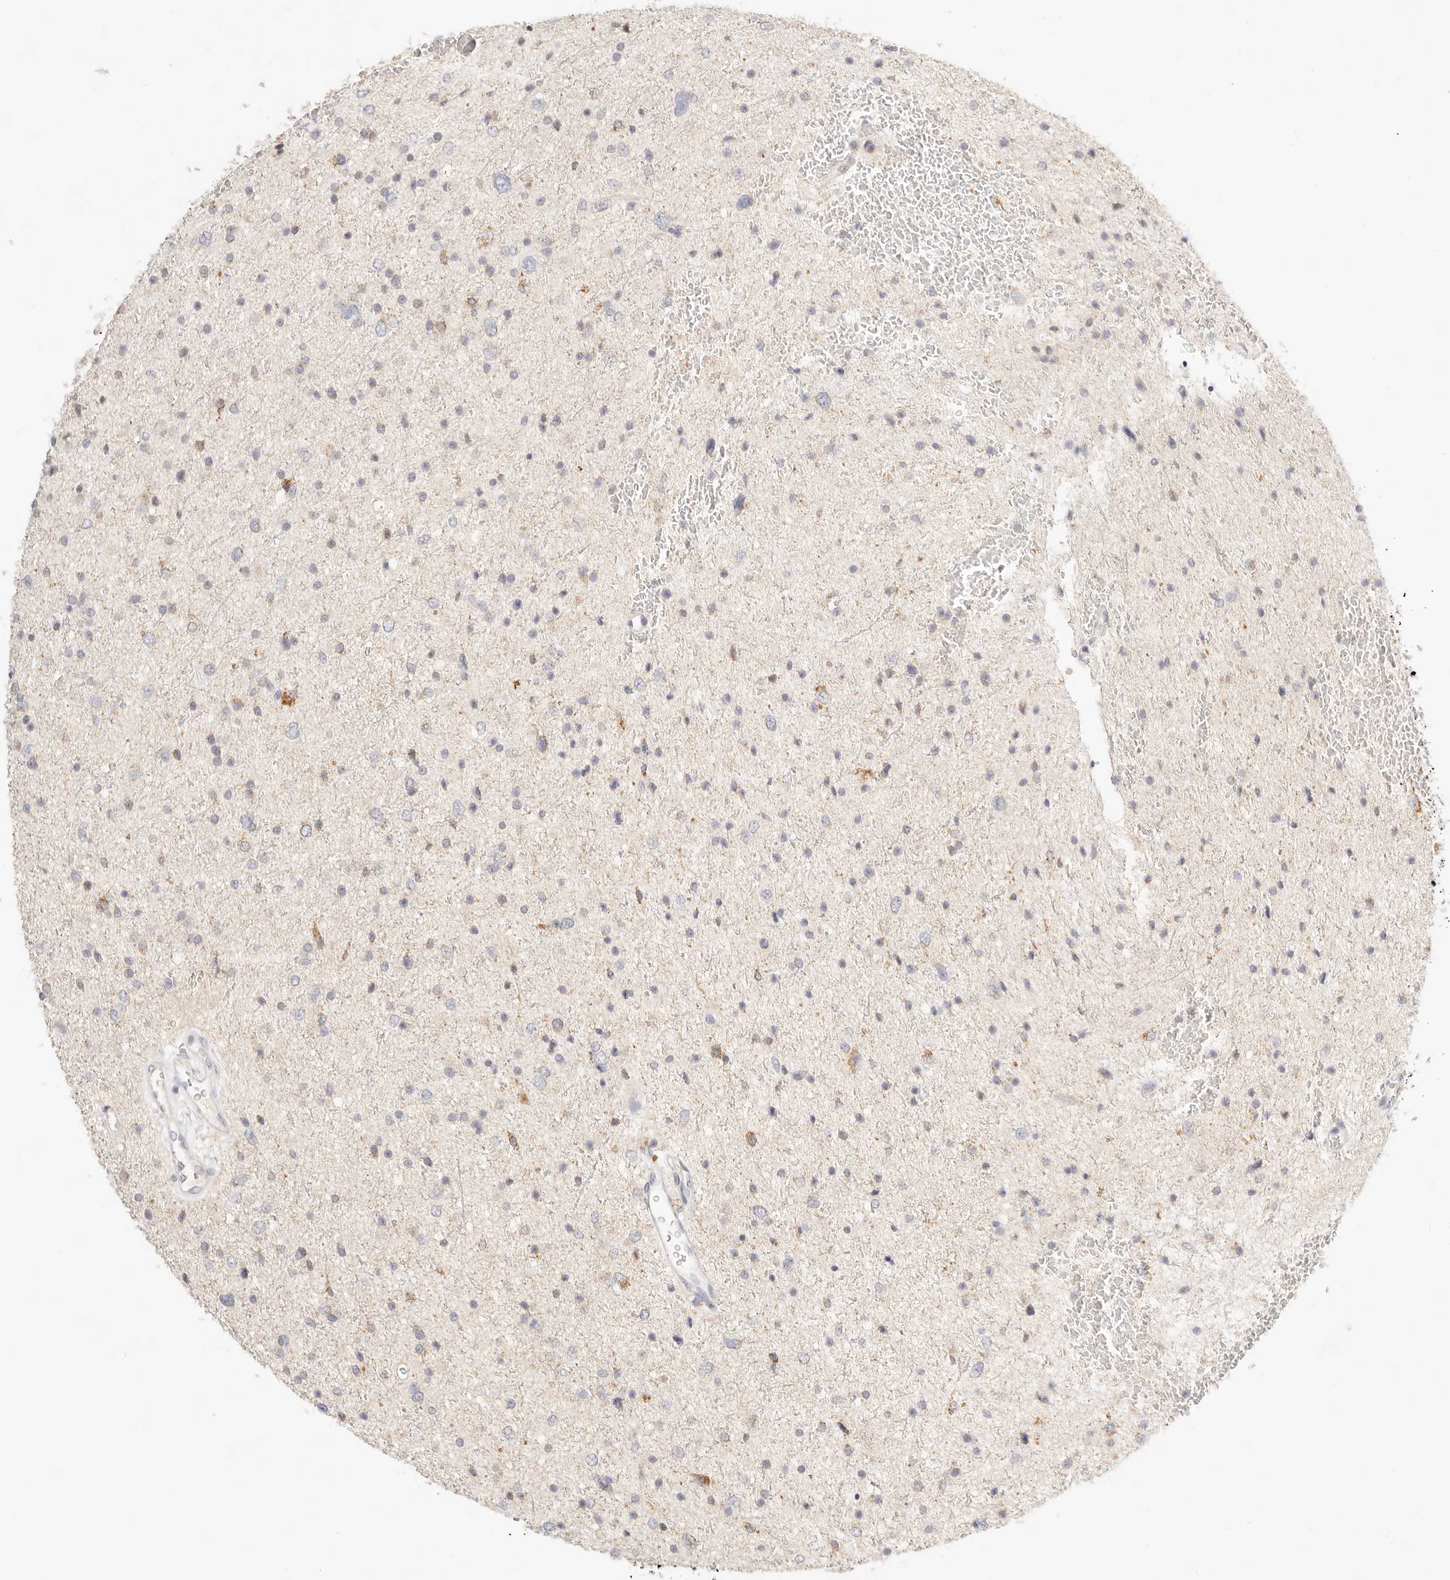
{"staining": {"intensity": "negative", "quantity": "none", "location": "none"}, "tissue": "glioma", "cell_type": "Tumor cells", "image_type": "cancer", "snomed": [{"axis": "morphology", "description": "Glioma, malignant, Low grade"}, {"axis": "topography", "description": "Brain"}], "caption": "Histopathology image shows no protein expression in tumor cells of glioma tissue. (DAB (3,3'-diaminobenzidine) immunohistochemistry (IHC) visualized using brightfield microscopy, high magnification).", "gene": "ACOX1", "patient": {"sex": "female", "age": 37}}